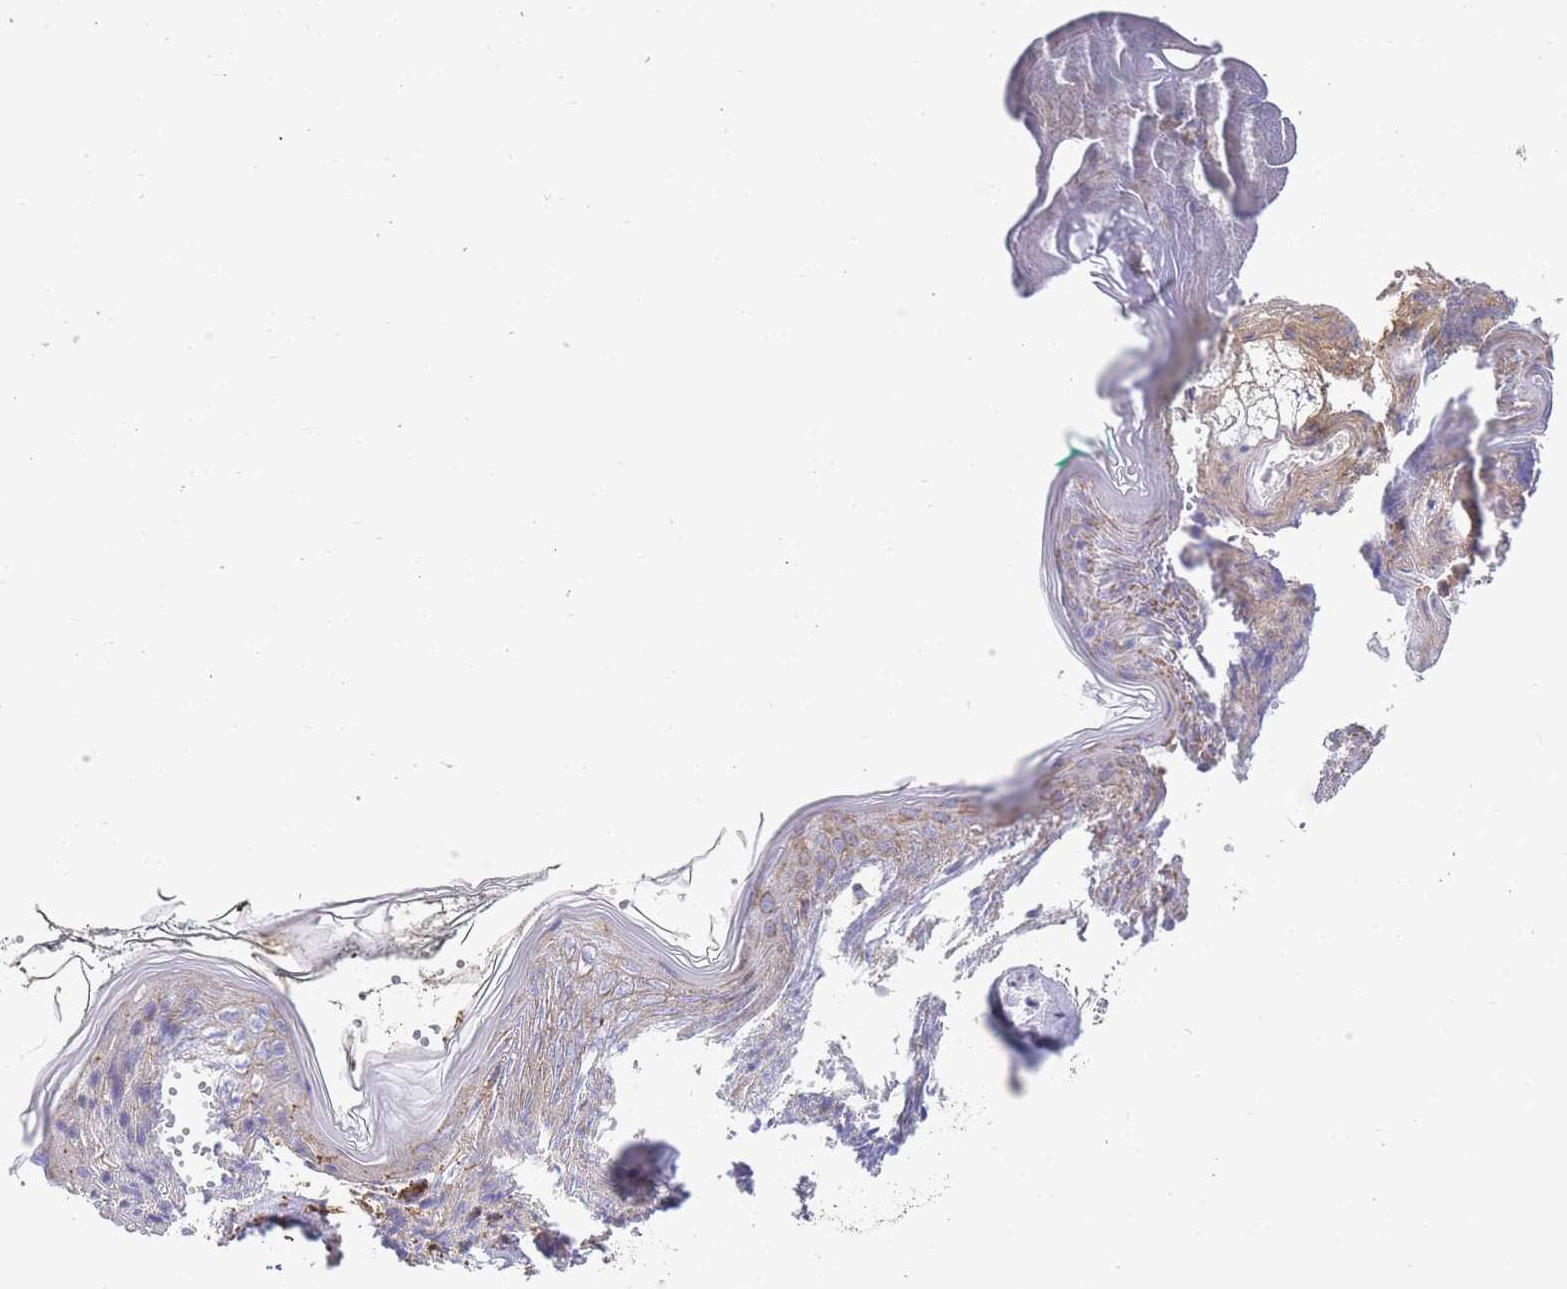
{"staining": {"intensity": "strong", "quantity": "25%-75%", "location": "cytoplasmic/membranous"}, "tissue": "skin", "cell_type": "Fibroblasts", "image_type": "normal", "snomed": [{"axis": "morphology", "description": "Normal tissue, NOS"}, {"axis": "topography", "description": "Skin"}], "caption": "A micrograph of skin stained for a protein reveals strong cytoplasmic/membranous brown staining in fibroblasts.", "gene": "LRRN4CL", "patient": {"sex": "female", "age": 34}}